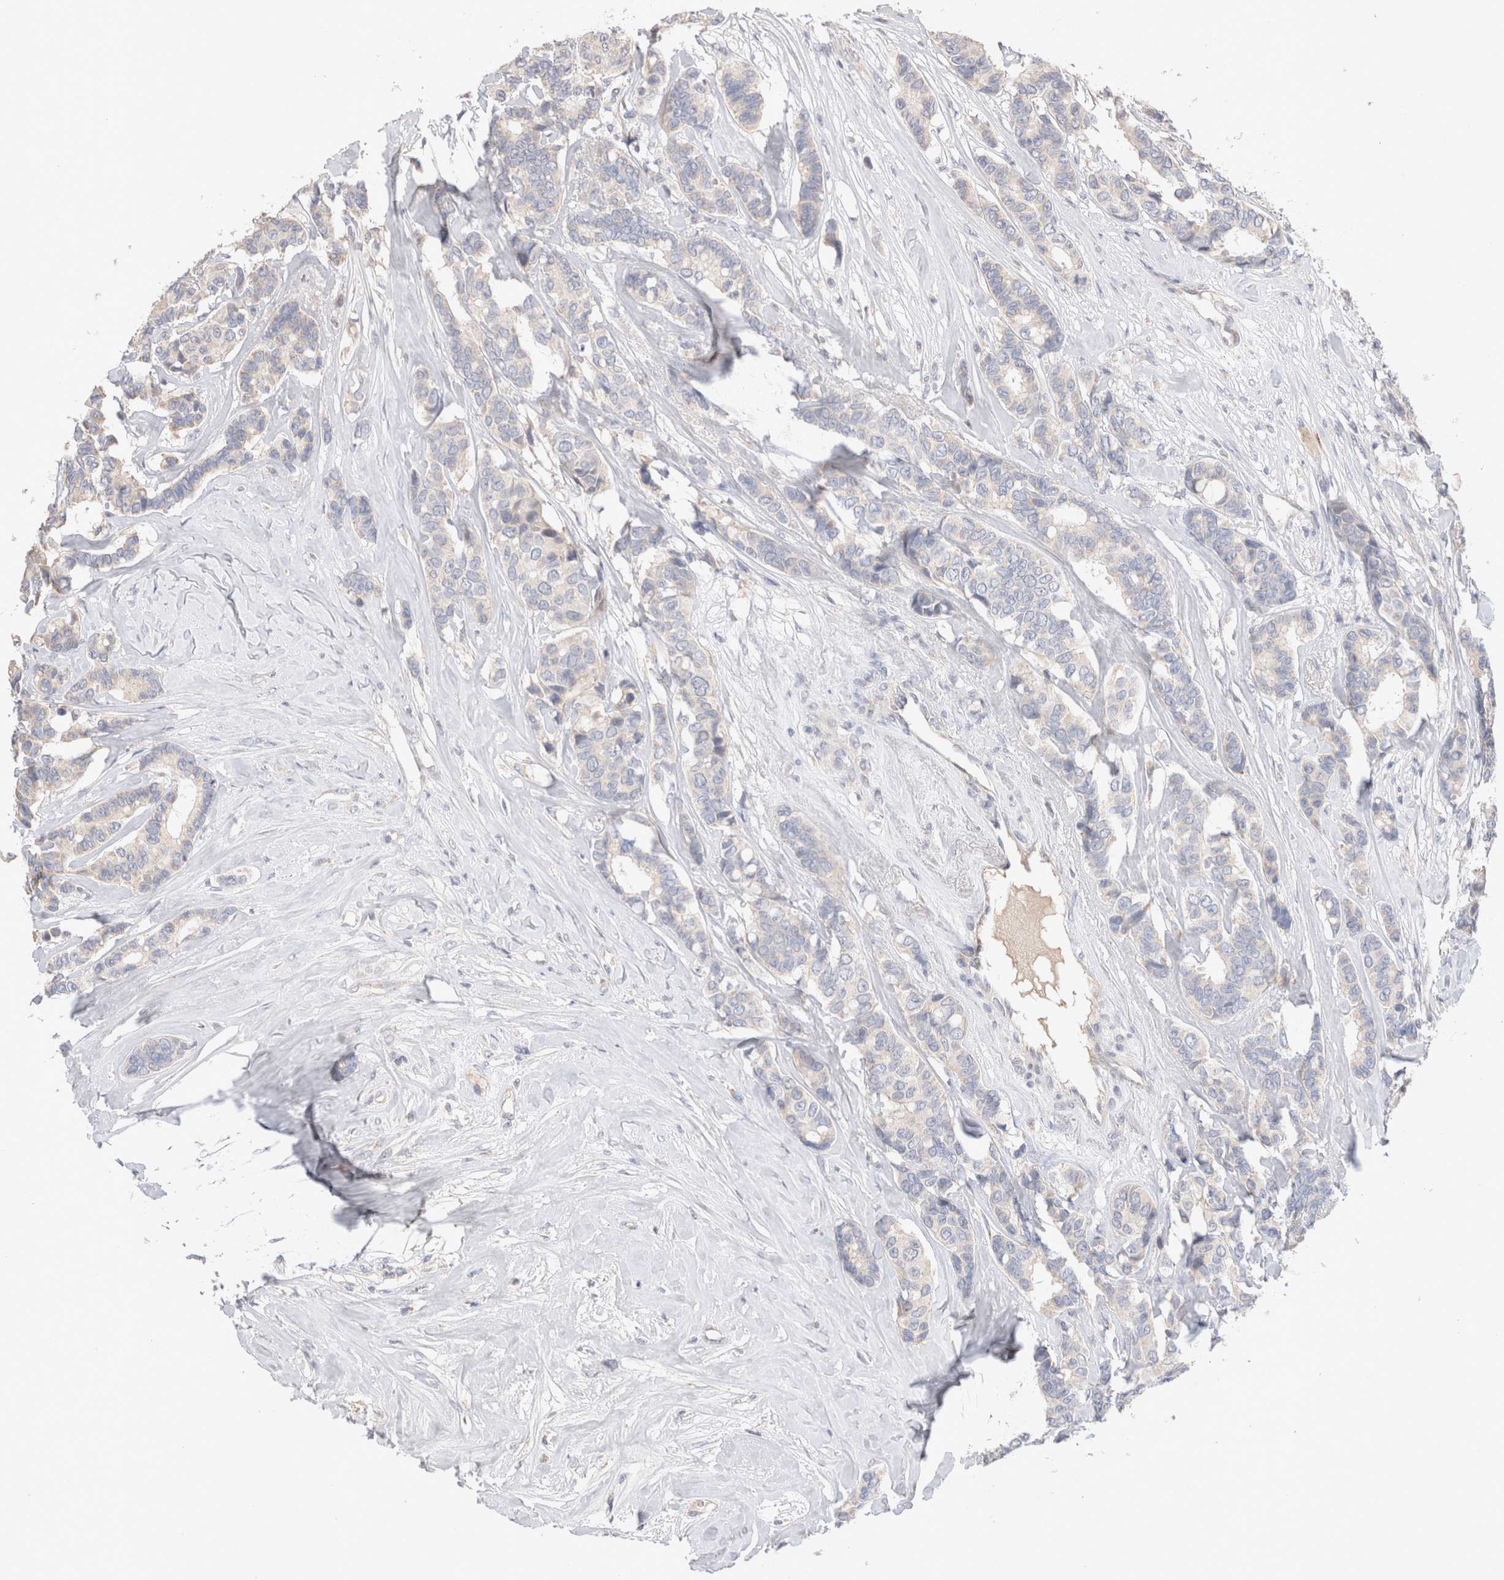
{"staining": {"intensity": "negative", "quantity": "none", "location": "none"}, "tissue": "breast cancer", "cell_type": "Tumor cells", "image_type": "cancer", "snomed": [{"axis": "morphology", "description": "Duct carcinoma"}, {"axis": "topography", "description": "Breast"}], "caption": "Breast cancer was stained to show a protein in brown. There is no significant staining in tumor cells.", "gene": "CHADL", "patient": {"sex": "female", "age": 87}}